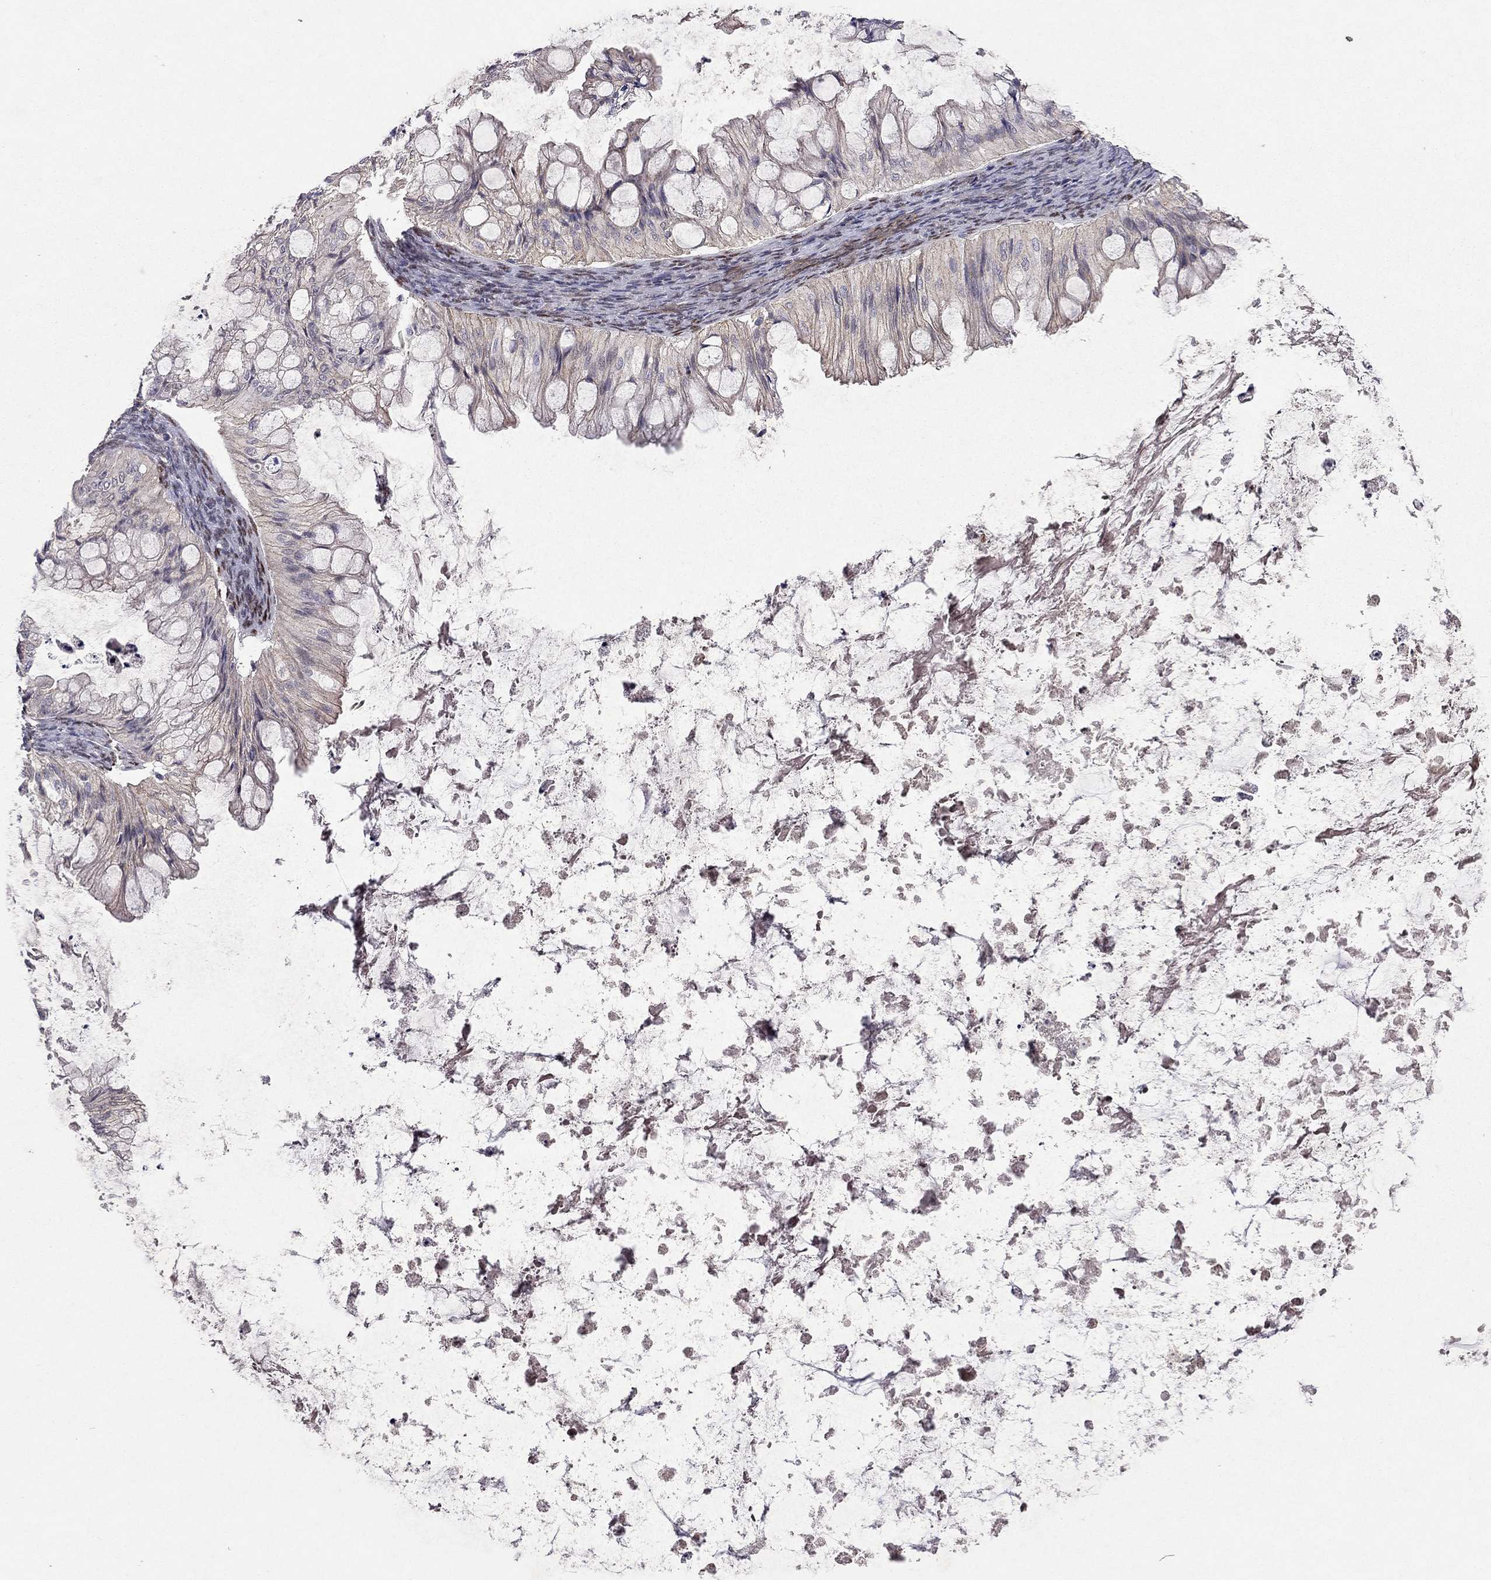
{"staining": {"intensity": "negative", "quantity": "none", "location": "none"}, "tissue": "ovarian cancer", "cell_type": "Tumor cells", "image_type": "cancer", "snomed": [{"axis": "morphology", "description": "Cystadenocarcinoma, mucinous, NOS"}, {"axis": "topography", "description": "Ovary"}], "caption": "Ovarian cancer was stained to show a protein in brown. There is no significant expression in tumor cells. (DAB immunohistochemistry, high magnification).", "gene": "ESR2", "patient": {"sex": "female", "age": 57}}